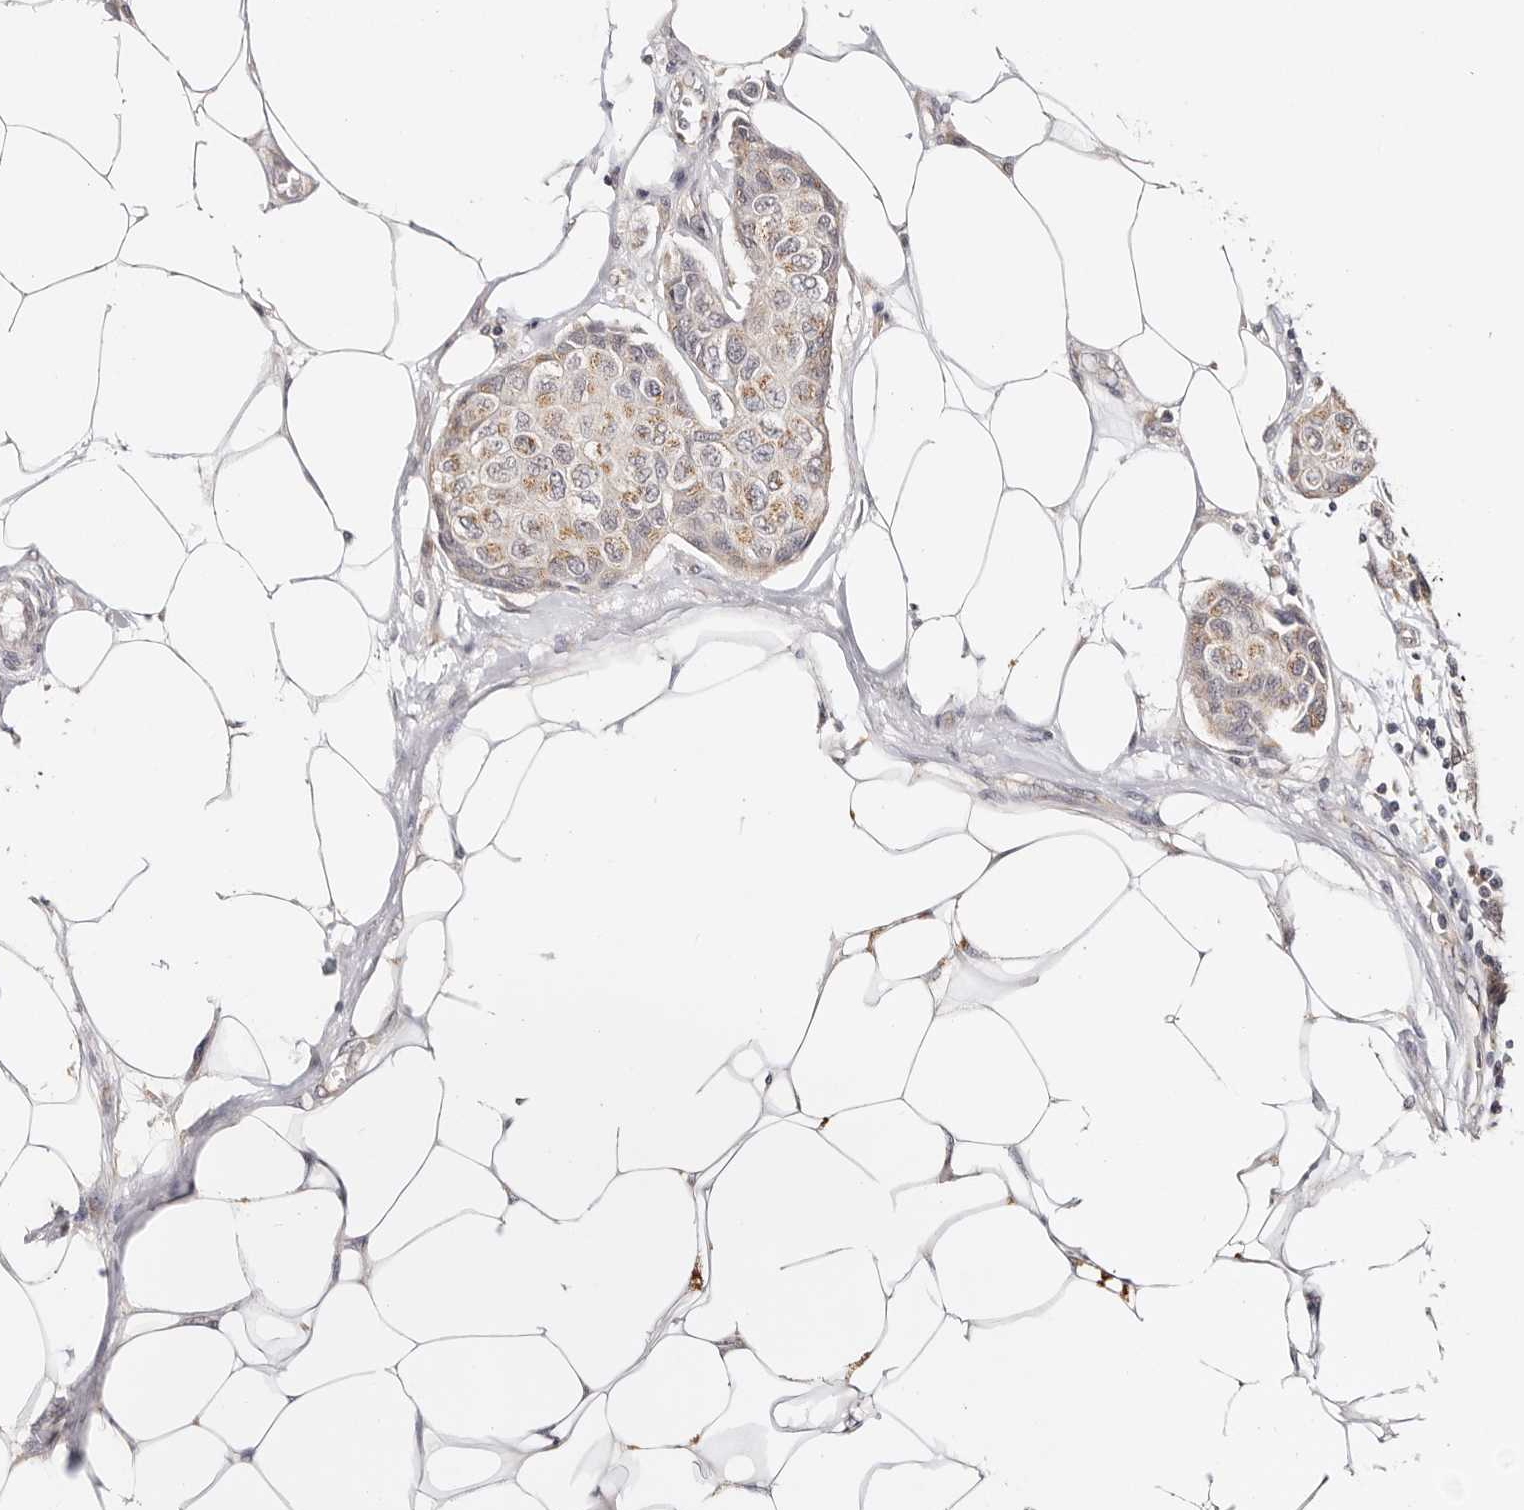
{"staining": {"intensity": "moderate", "quantity": ">75%", "location": "cytoplasmic/membranous"}, "tissue": "breast cancer", "cell_type": "Tumor cells", "image_type": "cancer", "snomed": [{"axis": "morphology", "description": "Duct carcinoma"}, {"axis": "topography", "description": "Breast"}], "caption": "A micrograph of human breast cancer stained for a protein demonstrates moderate cytoplasmic/membranous brown staining in tumor cells. Using DAB (3,3'-diaminobenzidine) (brown) and hematoxylin (blue) stains, captured at high magnification using brightfield microscopy.", "gene": "VIPAS39", "patient": {"sex": "female", "age": 80}}